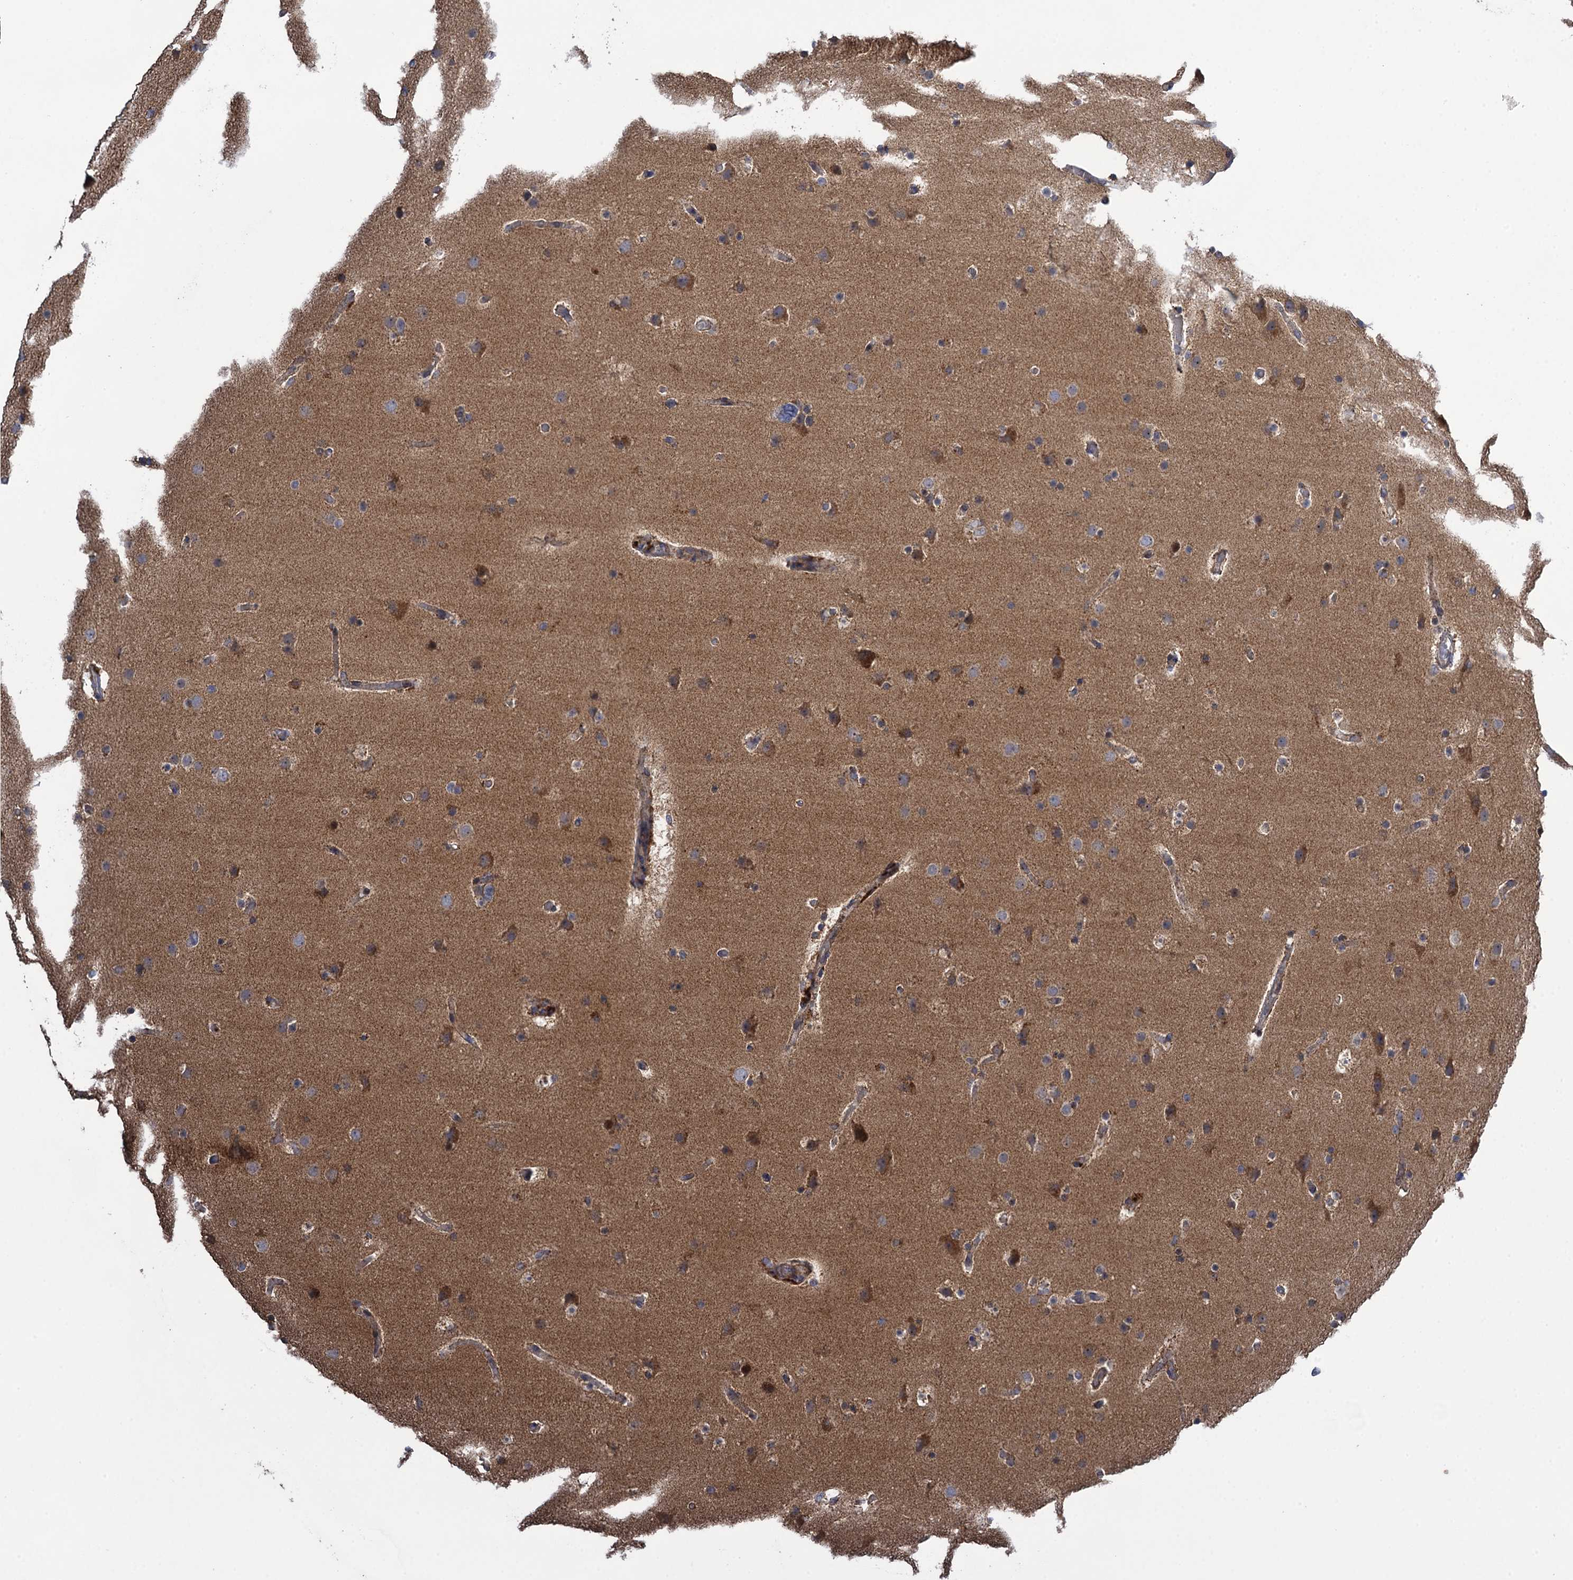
{"staining": {"intensity": "weak", "quantity": "25%-75%", "location": "cytoplasmic/membranous"}, "tissue": "glioma", "cell_type": "Tumor cells", "image_type": "cancer", "snomed": [{"axis": "morphology", "description": "Glioma, malignant, High grade"}, {"axis": "topography", "description": "Cerebral cortex"}], "caption": "Tumor cells reveal weak cytoplasmic/membranous expression in approximately 25%-75% of cells in glioma.", "gene": "WDR88", "patient": {"sex": "female", "age": 36}}